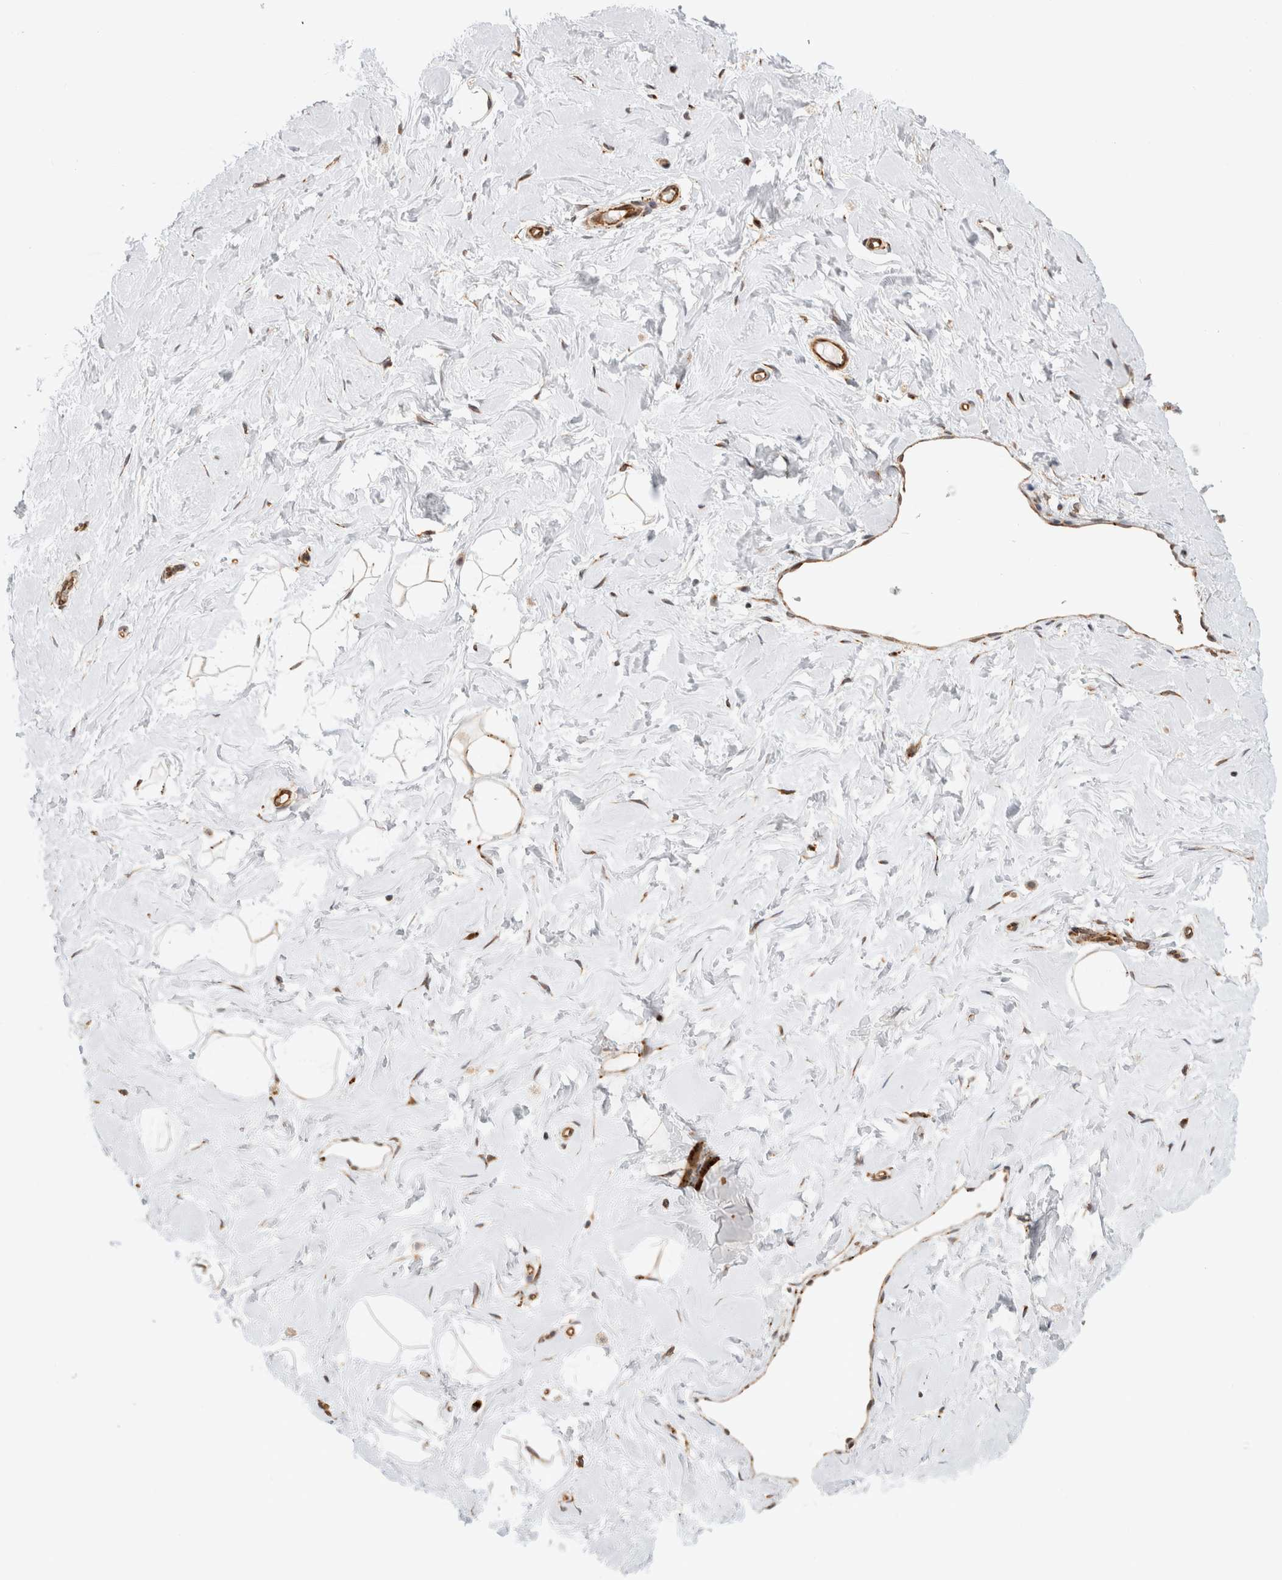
{"staining": {"intensity": "moderate", "quantity": ">75%", "location": "cytoplasmic/membranous,nuclear"}, "tissue": "breast", "cell_type": "Adipocytes", "image_type": "normal", "snomed": [{"axis": "morphology", "description": "Normal tissue, NOS"}, {"axis": "morphology", "description": "Adenoma, NOS"}, {"axis": "topography", "description": "Breast"}], "caption": "Immunohistochemical staining of benign breast reveals medium levels of moderate cytoplasmic/membranous,nuclear expression in approximately >75% of adipocytes.", "gene": "ACTL9", "patient": {"sex": "female", "age": 23}}